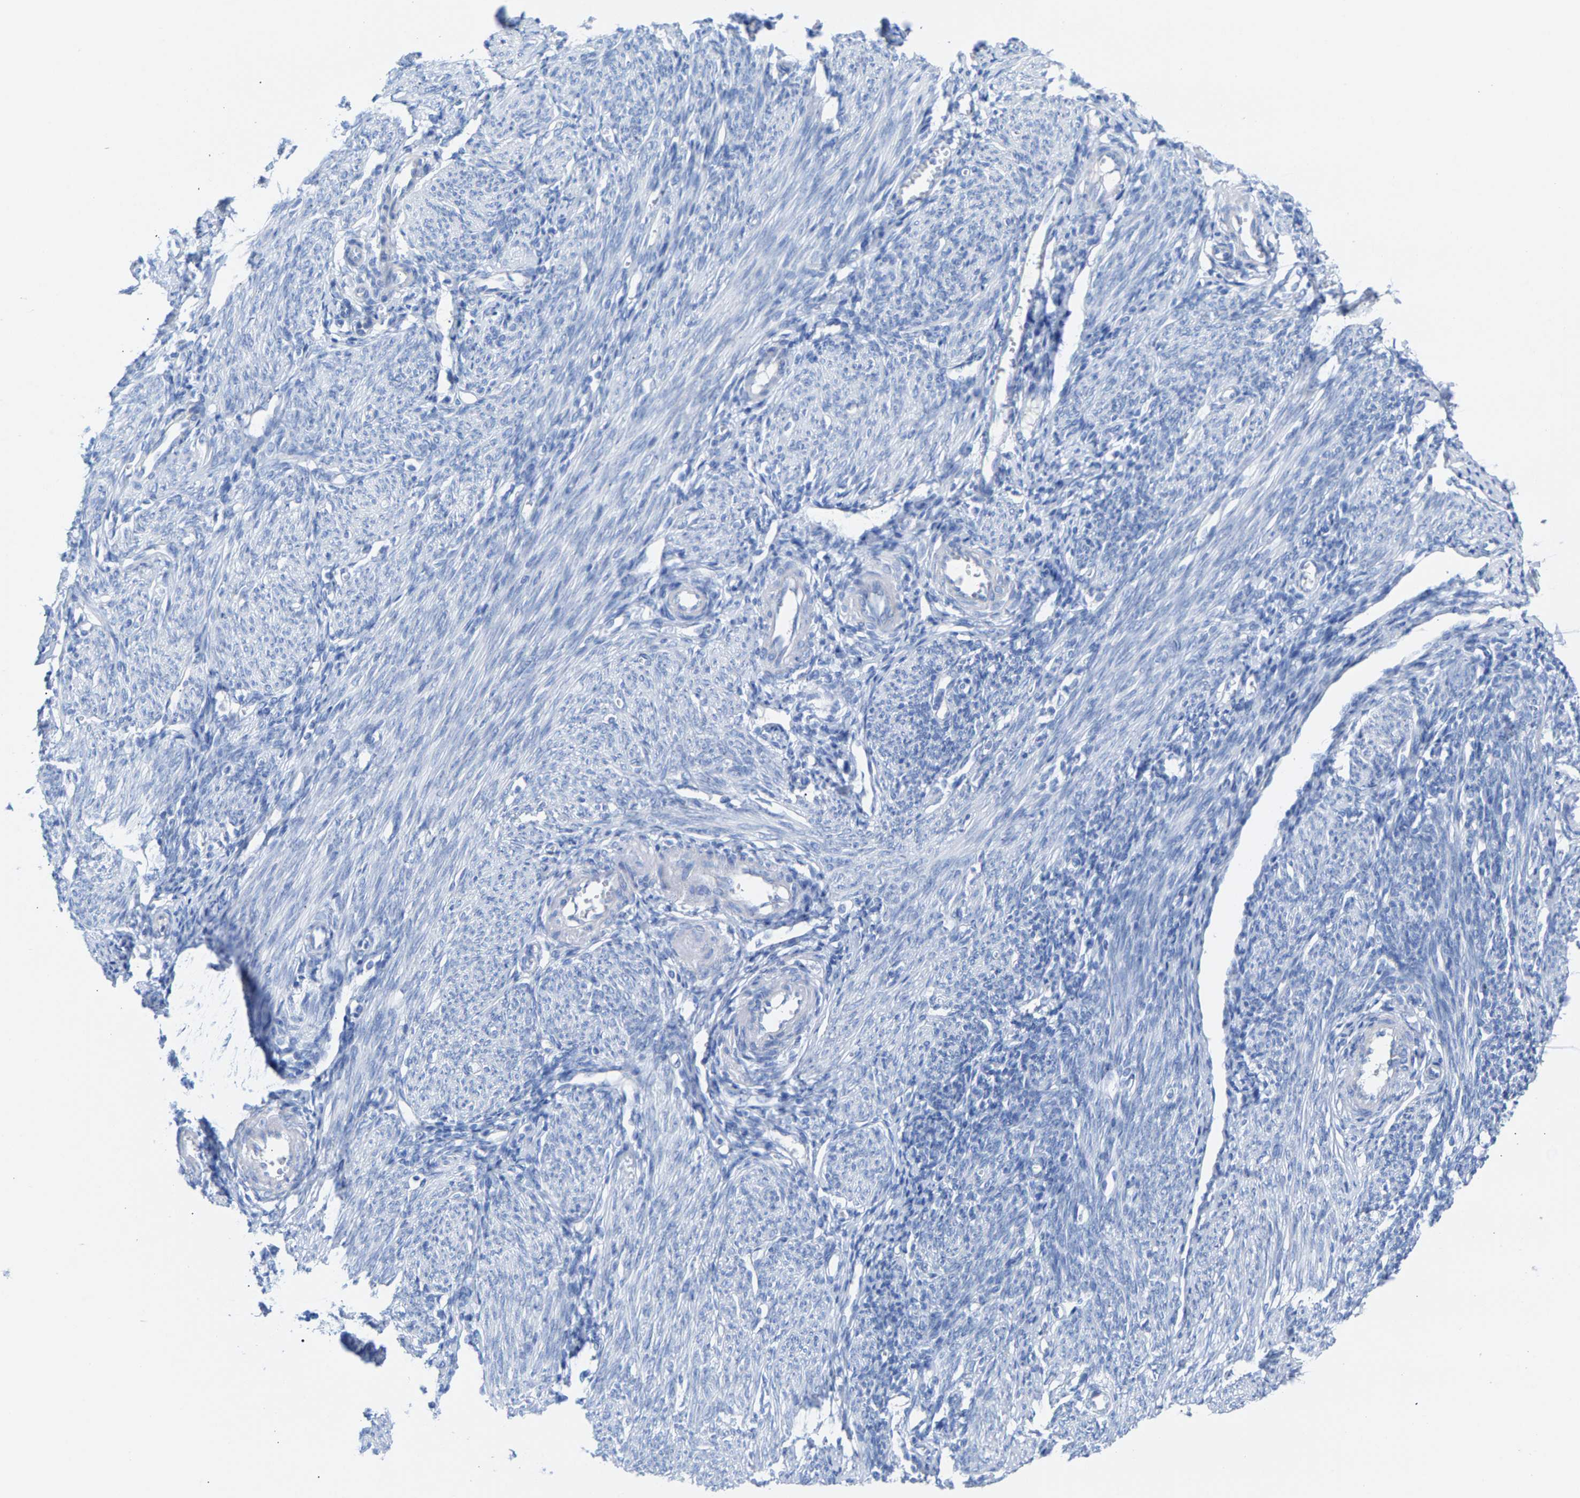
{"staining": {"intensity": "negative", "quantity": "none", "location": "none"}, "tissue": "endometrium", "cell_type": "Cells in endometrial stroma", "image_type": "normal", "snomed": [{"axis": "morphology", "description": "Normal tissue, NOS"}, {"axis": "morphology", "description": "Adenocarcinoma, NOS"}, {"axis": "topography", "description": "Endometrium"}], "caption": "IHC of unremarkable human endometrium reveals no staining in cells in endometrial stroma.", "gene": "CPA1", "patient": {"sex": "female", "age": 57}}